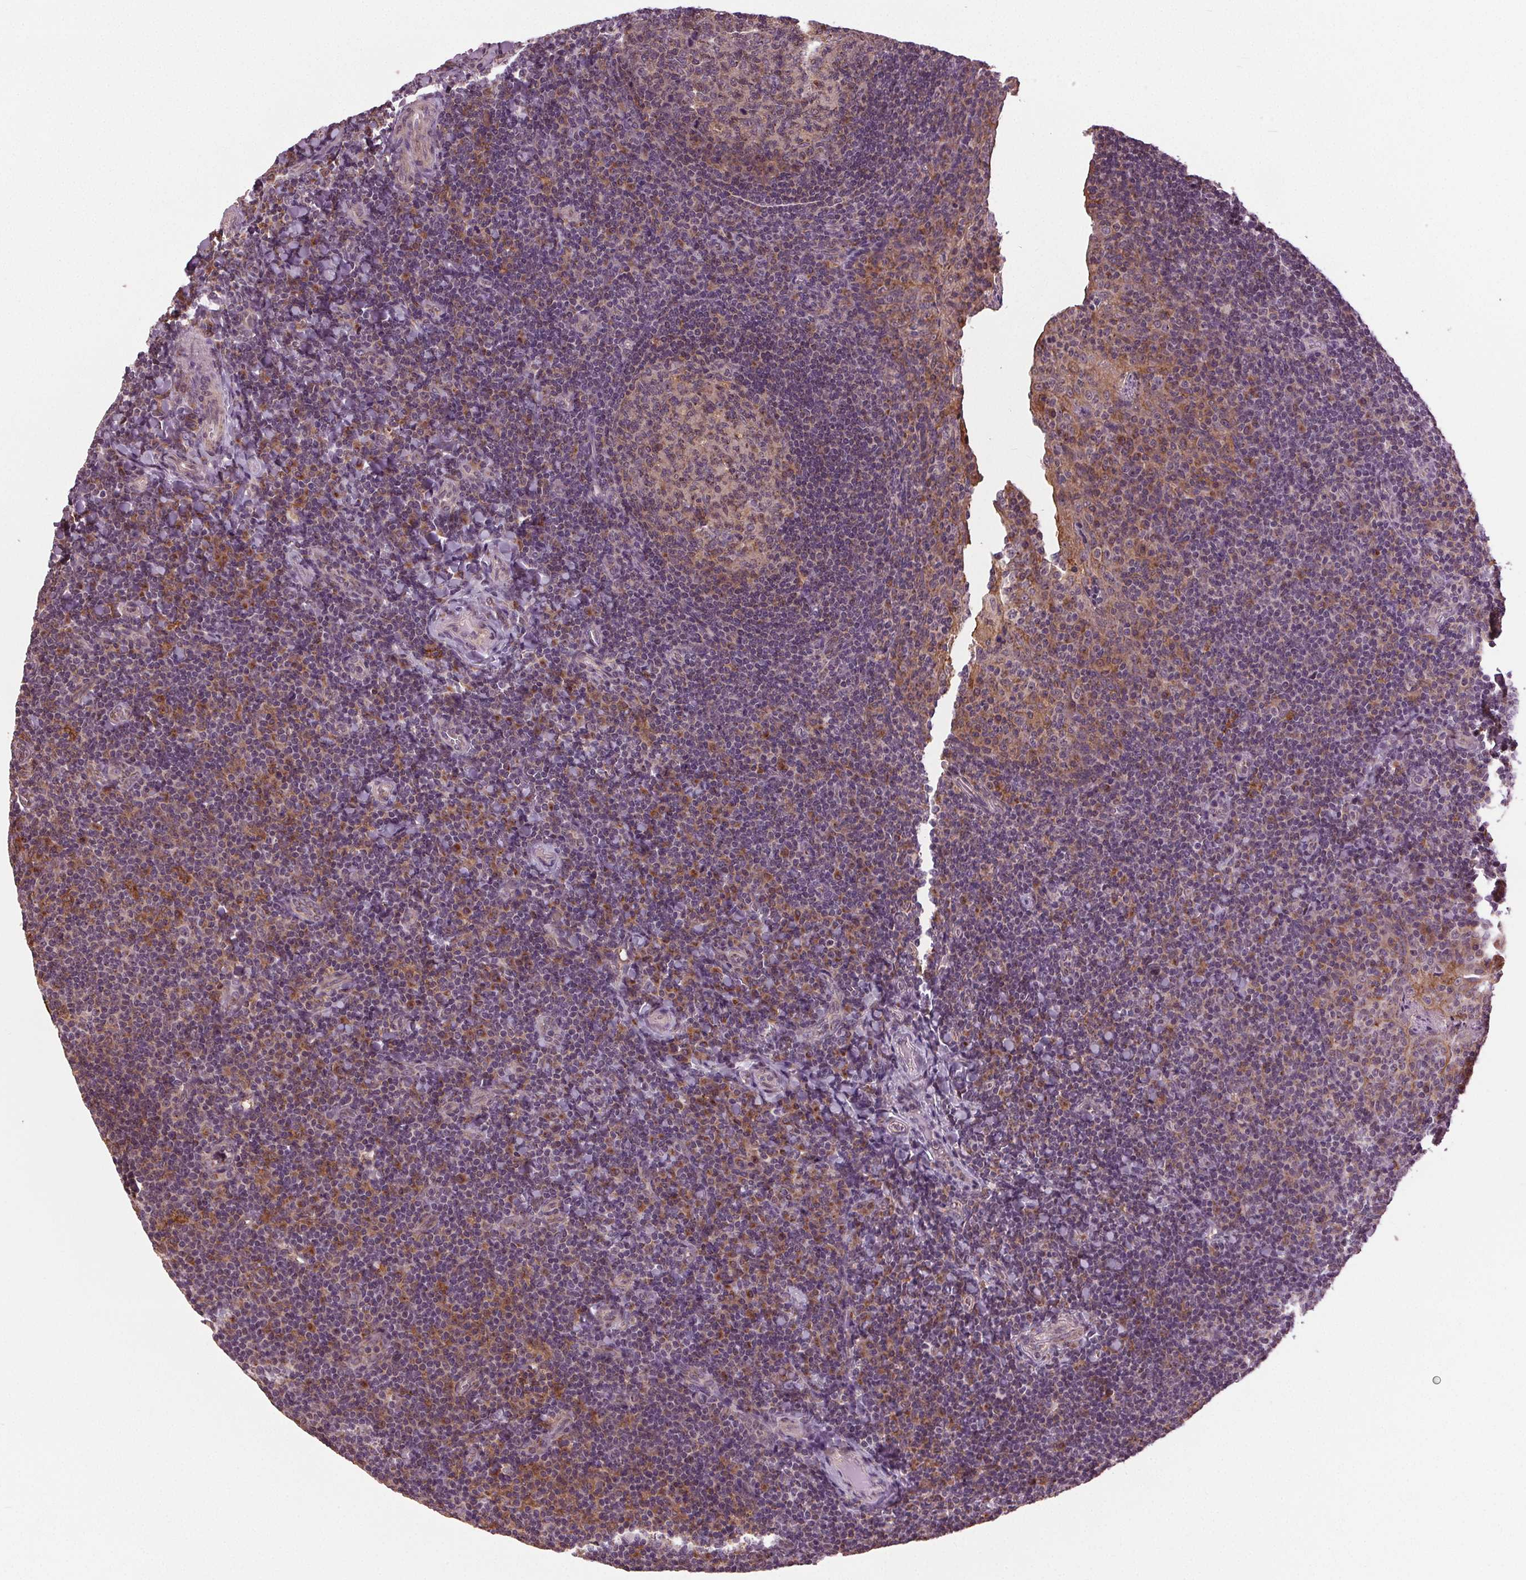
{"staining": {"intensity": "weak", "quantity": "<25%", "location": "cytoplasmic/membranous"}, "tissue": "tonsil", "cell_type": "Germinal center cells", "image_type": "normal", "snomed": [{"axis": "morphology", "description": "Normal tissue, NOS"}, {"axis": "topography", "description": "Tonsil"}], "caption": "Immunohistochemistry (IHC) of unremarkable tonsil exhibits no staining in germinal center cells.", "gene": "BSDC1", "patient": {"sex": "male", "age": 17}}